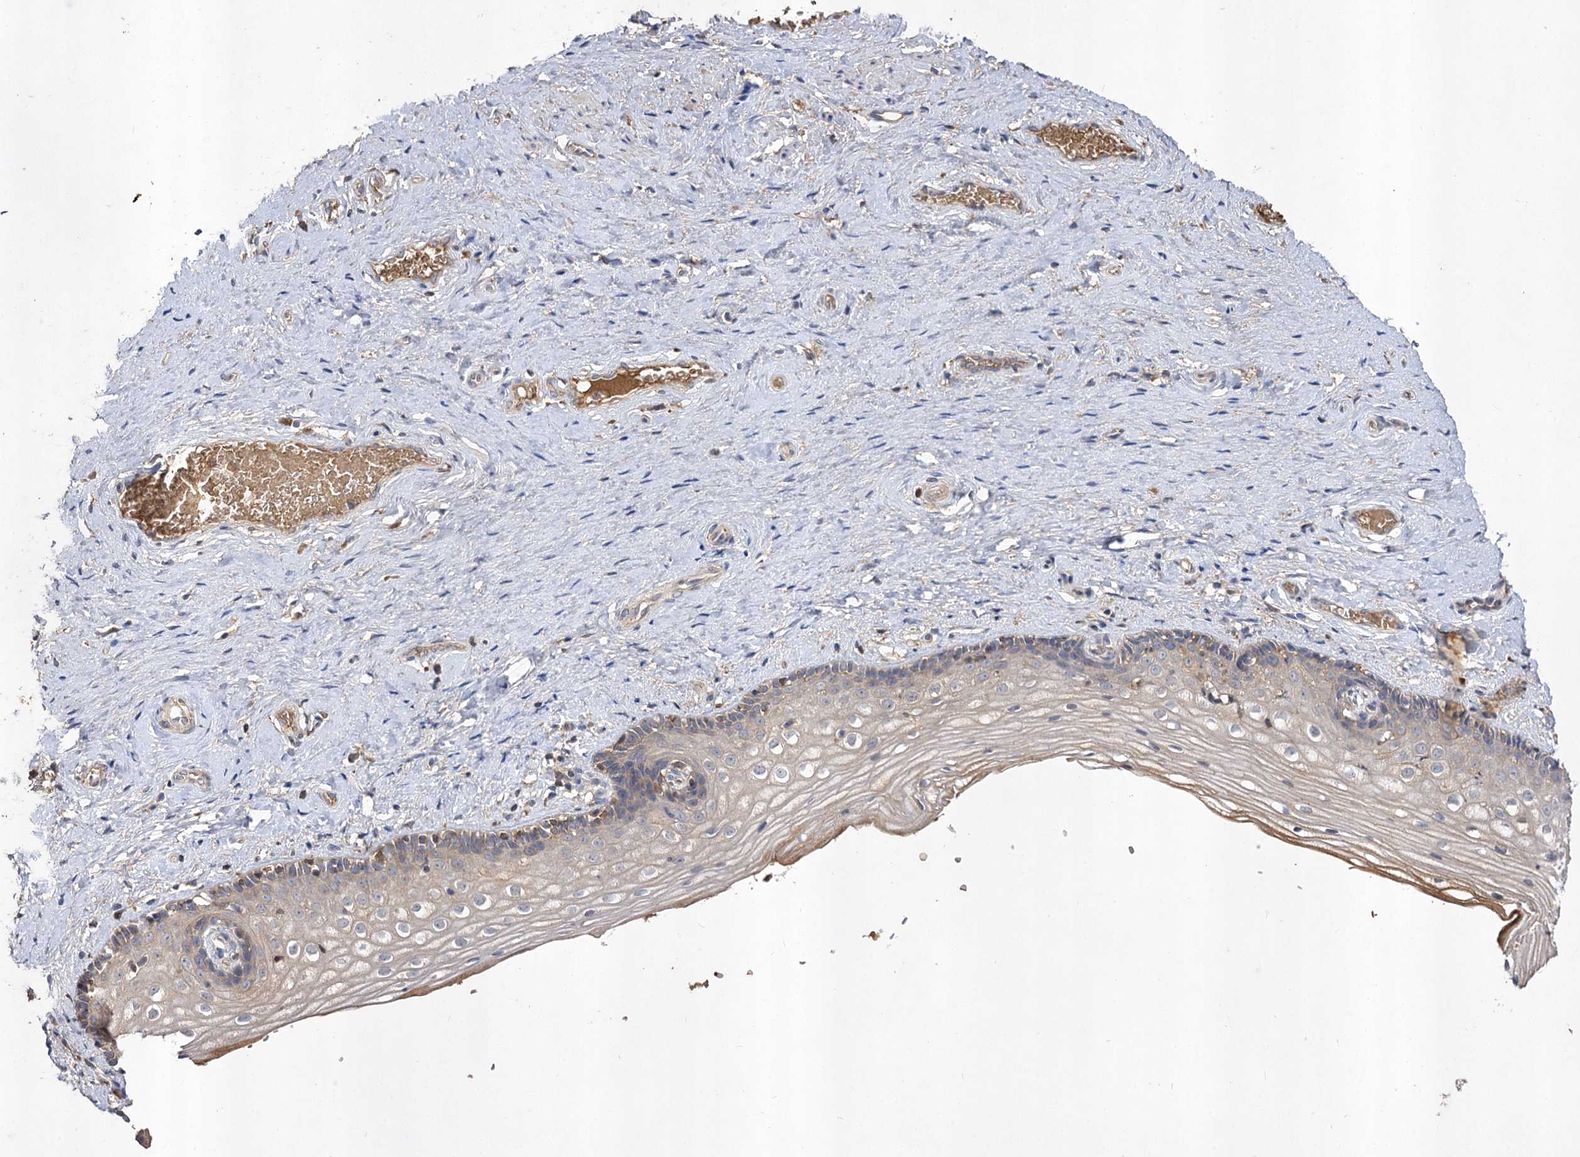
{"staining": {"intensity": "weak", "quantity": "25%-75%", "location": "cytoplasmic/membranous"}, "tissue": "vagina", "cell_type": "Squamous epithelial cells", "image_type": "normal", "snomed": [{"axis": "morphology", "description": "Normal tissue, NOS"}, {"axis": "topography", "description": "Vagina"}], "caption": "A high-resolution image shows IHC staining of unremarkable vagina, which displays weak cytoplasmic/membranous staining in about 25%-75% of squamous epithelial cells.", "gene": "USP50", "patient": {"sex": "female", "age": 46}}